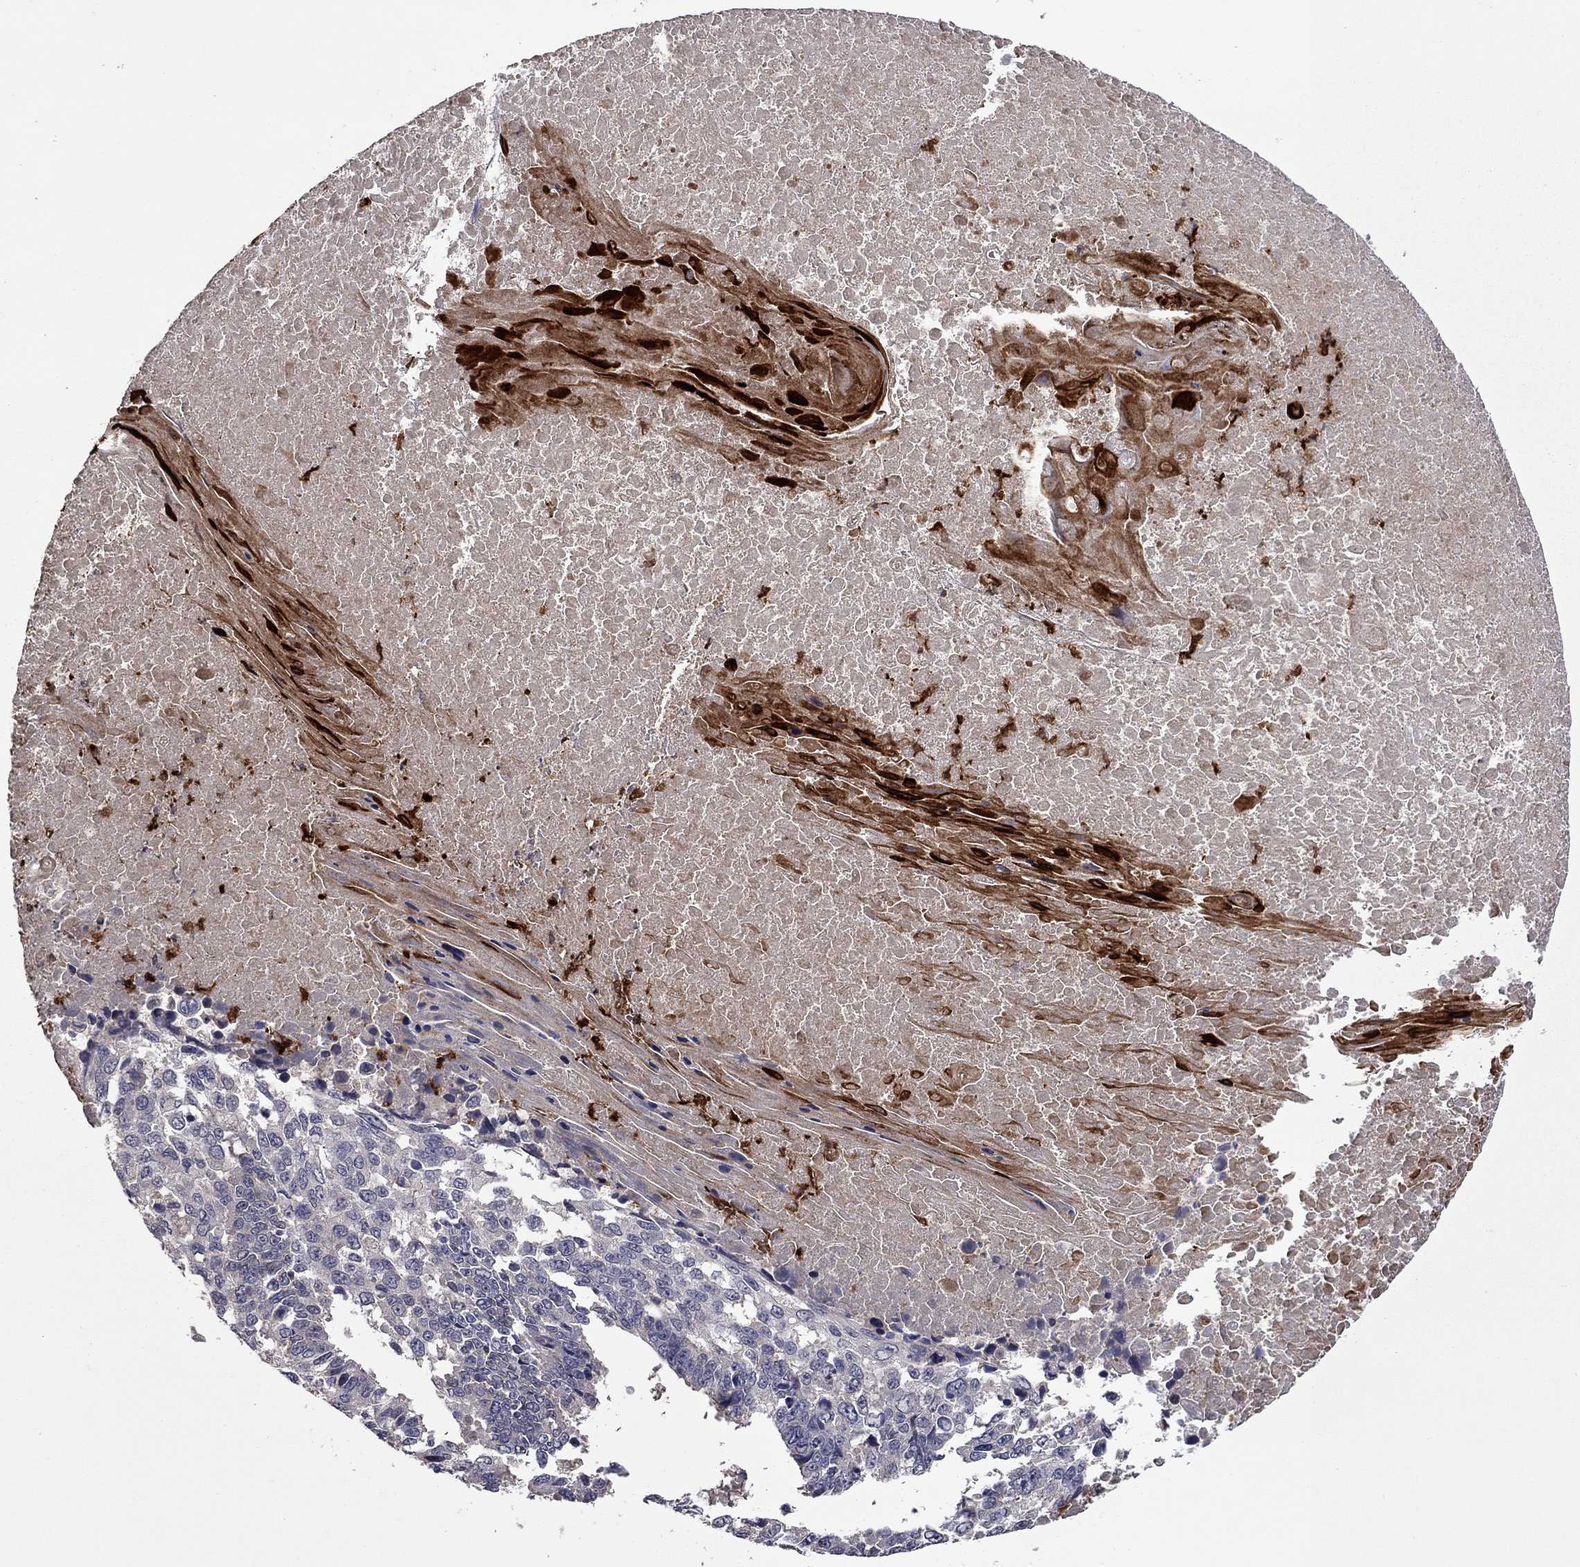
{"staining": {"intensity": "negative", "quantity": "none", "location": "none"}, "tissue": "lung cancer", "cell_type": "Tumor cells", "image_type": "cancer", "snomed": [{"axis": "morphology", "description": "Squamous cell carcinoma, NOS"}, {"axis": "topography", "description": "Lung"}], "caption": "High magnification brightfield microscopy of lung squamous cell carcinoma stained with DAB (3,3'-diaminobenzidine) (brown) and counterstained with hematoxylin (blue): tumor cells show no significant expression.", "gene": "SATB1", "patient": {"sex": "male", "age": 73}}